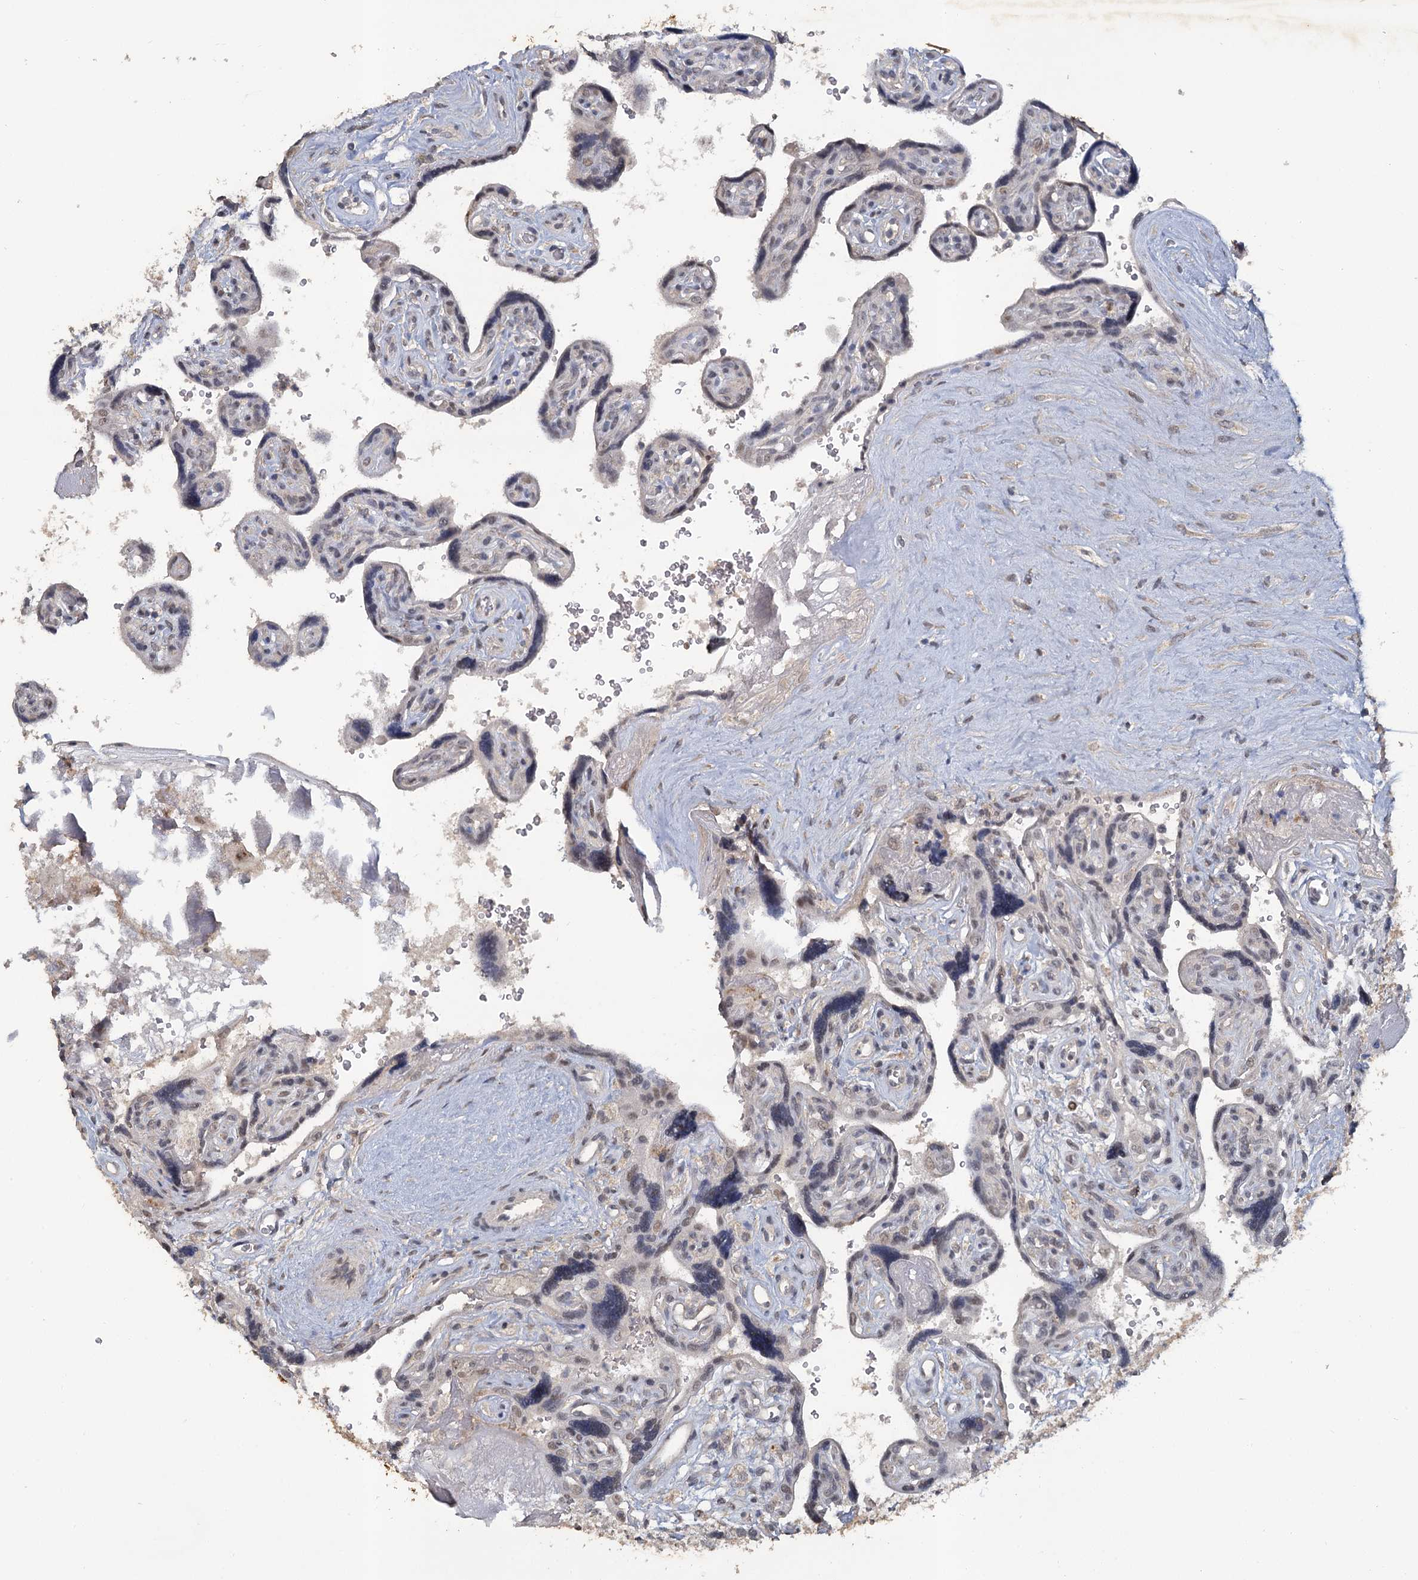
{"staining": {"intensity": "moderate", "quantity": "<25%", "location": "nuclear"}, "tissue": "placenta", "cell_type": "Trophoblastic cells", "image_type": "normal", "snomed": [{"axis": "morphology", "description": "Normal tissue, NOS"}, {"axis": "topography", "description": "Placenta"}], "caption": "Placenta stained for a protein (brown) displays moderate nuclear positive positivity in about <25% of trophoblastic cells.", "gene": "MUCL1", "patient": {"sex": "female", "age": 39}}